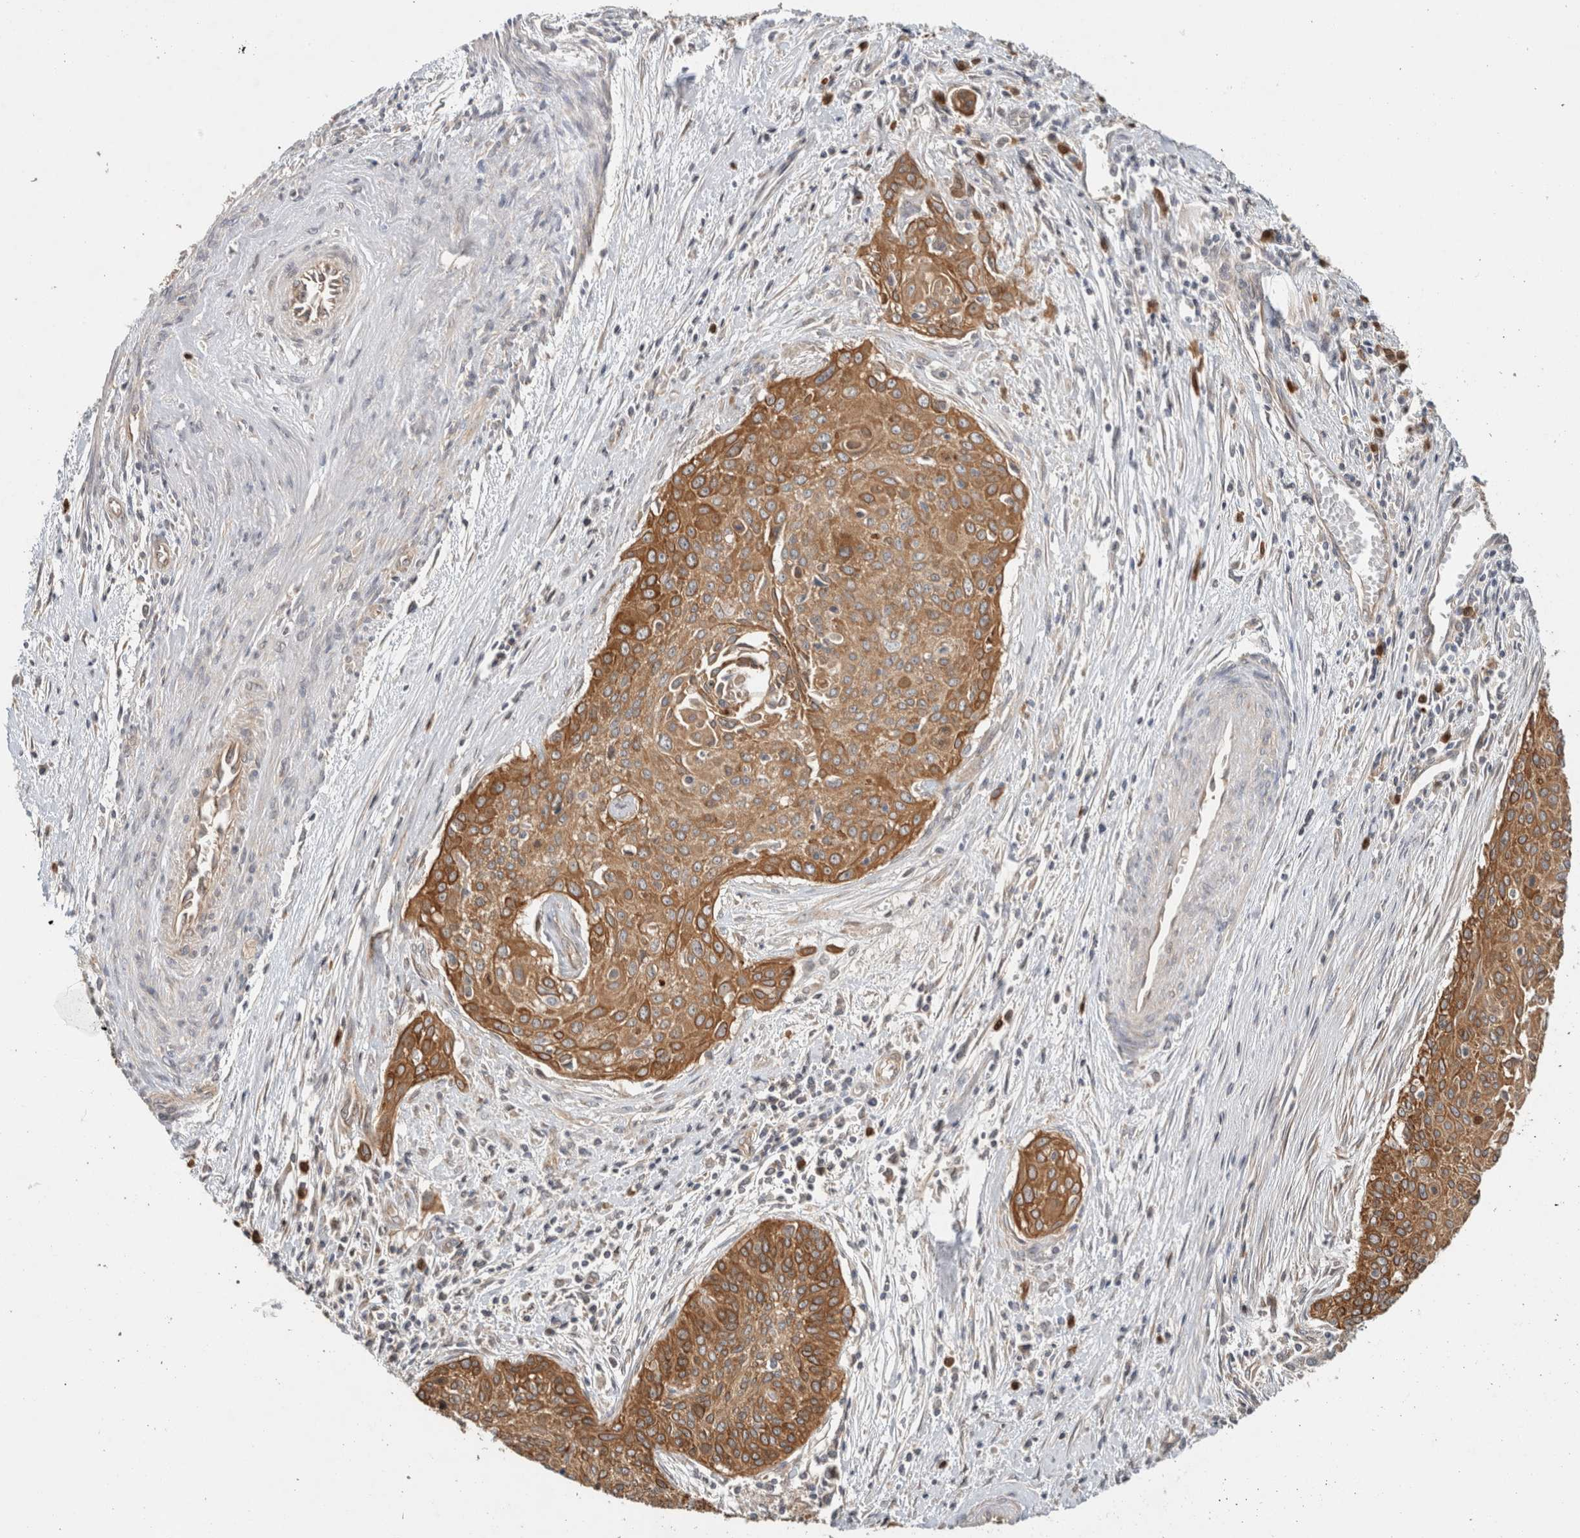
{"staining": {"intensity": "moderate", "quantity": ">75%", "location": "cytoplasmic/membranous"}, "tissue": "cervical cancer", "cell_type": "Tumor cells", "image_type": "cancer", "snomed": [{"axis": "morphology", "description": "Squamous cell carcinoma, NOS"}, {"axis": "topography", "description": "Cervix"}], "caption": "A histopathology image of human cervical cancer stained for a protein shows moderate cytoplasmic/membranous brown staining in tumor cells.", "gene": "PUM1", "patient": {"sex": "female", "age": 55}}